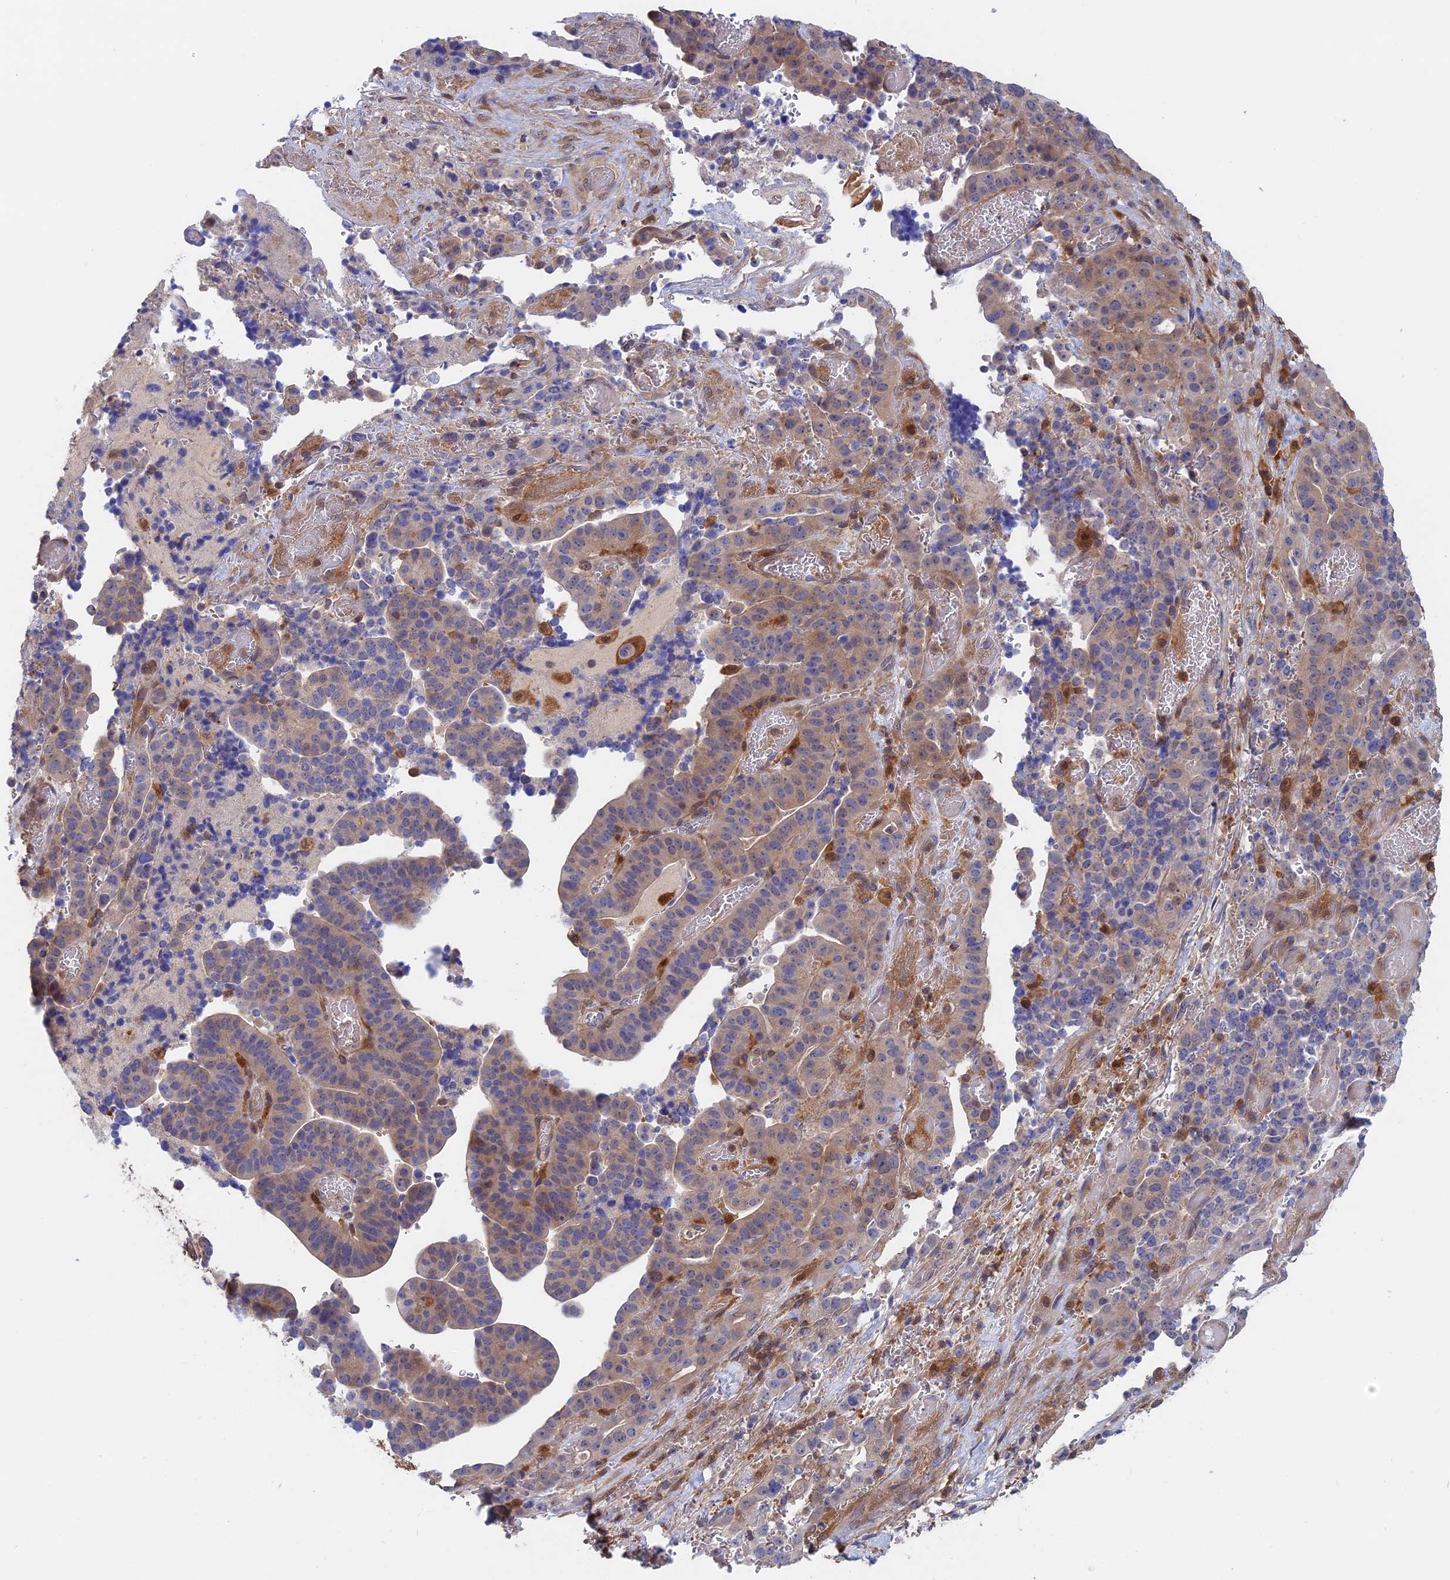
{"staining": {"intensity": "weak", "quantity": "<25%", "location": "cytoplasmic/membranous"}, "tissue": "stomach cancer", "cell_type": "Tumor cells", "image_type": "cancer", "snomed": [{"axis": "morphology", "description": "Adenocarcinoma, NOS"}, {"axis": "topography", "description": "Stomach"}], "caption": "Stomach cancer (adenocarcinoma) was stained to show a protein in brown. There is no significant positivity in tumor cells.", "gene": "BLVRA", "patient": {"sex": "male", "age": 48}}